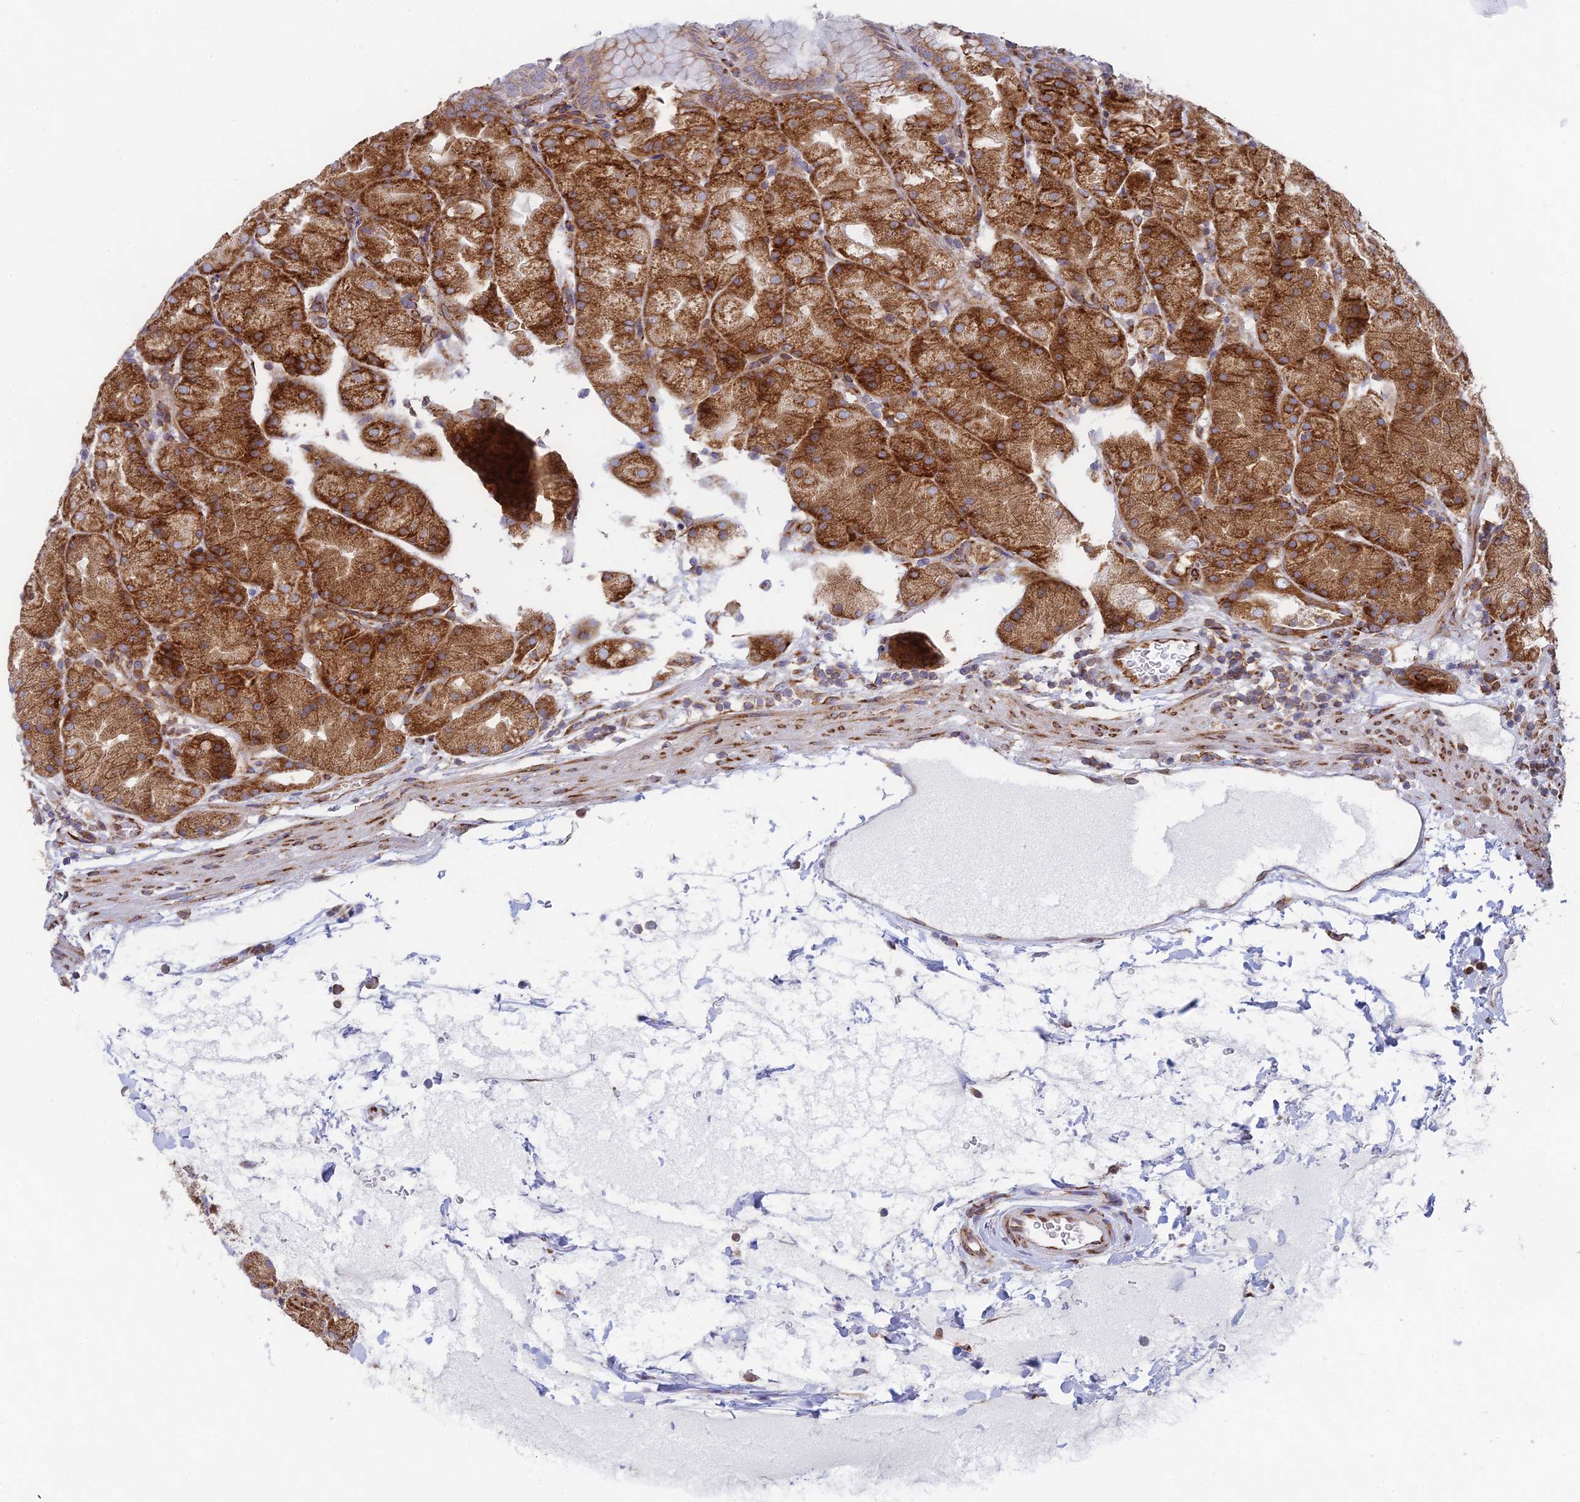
{"staining": {"intensity": "strong", "quantity": ">75%", "location": "cytoplasmic/membranous"}, "tissue": "stomach", "cell_type": "Glandular cells", "image_type": "normal", "snomed": [{"axis": "morphology", "description": "Normal tissue, NOS"}, {"axis": "topography", "description": "Stomach, upper"}, {"axis": "topography", "description": "Stomach, lower"}], "caption": "Protein analysis of normal stomach displays strong cytoplasmic/membranous expression in about >75% of glandular cells.", "gene": "CCDC69", "patient": {"sex": "male", "age": 62}}